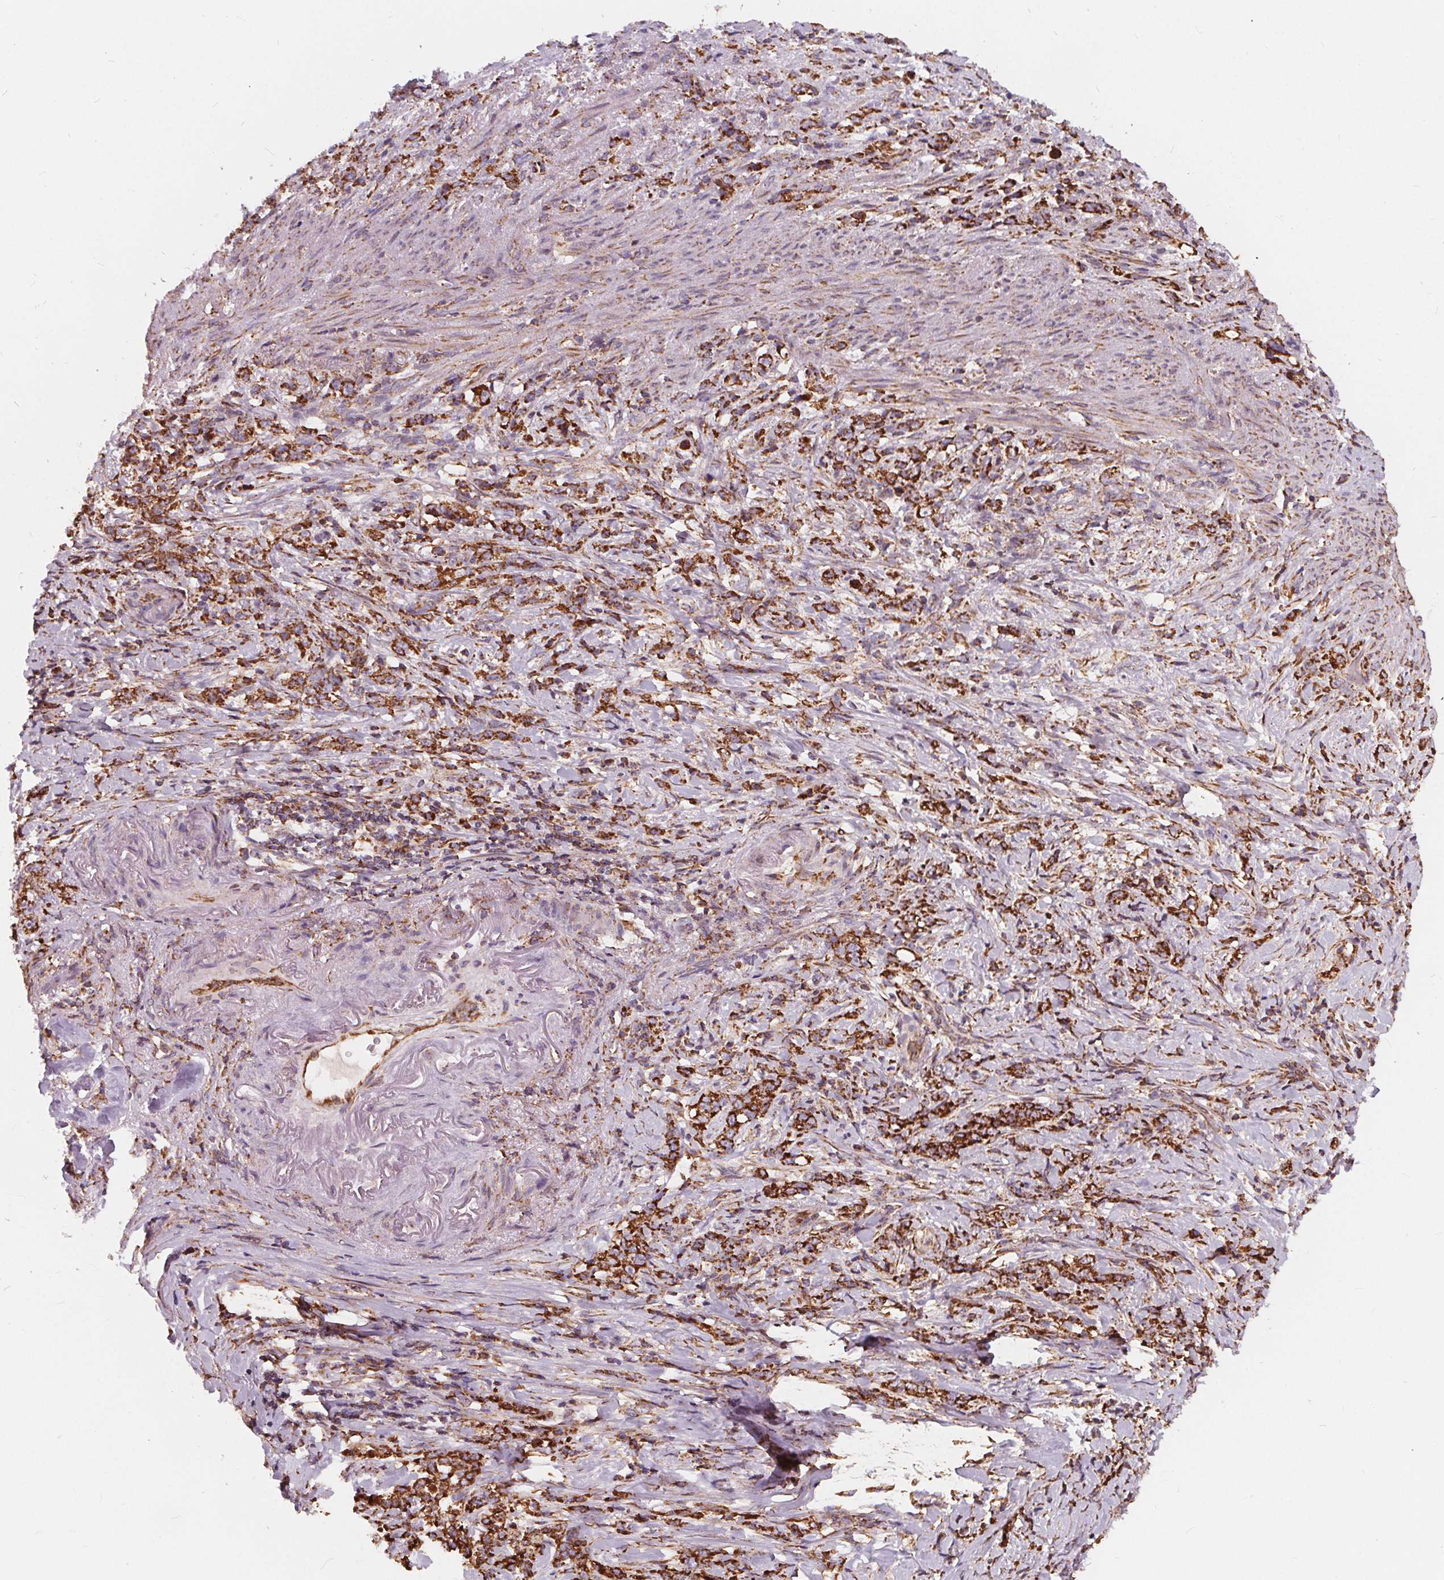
{"staining": {"intensity": "strong", "quantity": ">75%", "location": "cytoplasmic/membranous"}, "tissue": "stomach cancer", "cell_type": "Tumor cells", "image_type": "cancer", "snomed": [{"axis": "morphology", "description": "Adenocarcinoma, NOS"}, {"axis": "topography", "description": "Stomach, lower"}], "caption": "Adenocarcinoma (stomach) stained with immunohistochemistry (IHC) reveals strong cytoplasmic/membranous expression in about >75% of tumor cells.", "gene": "PLSCR3", "patient": {"sex": "male", "age": 88}}